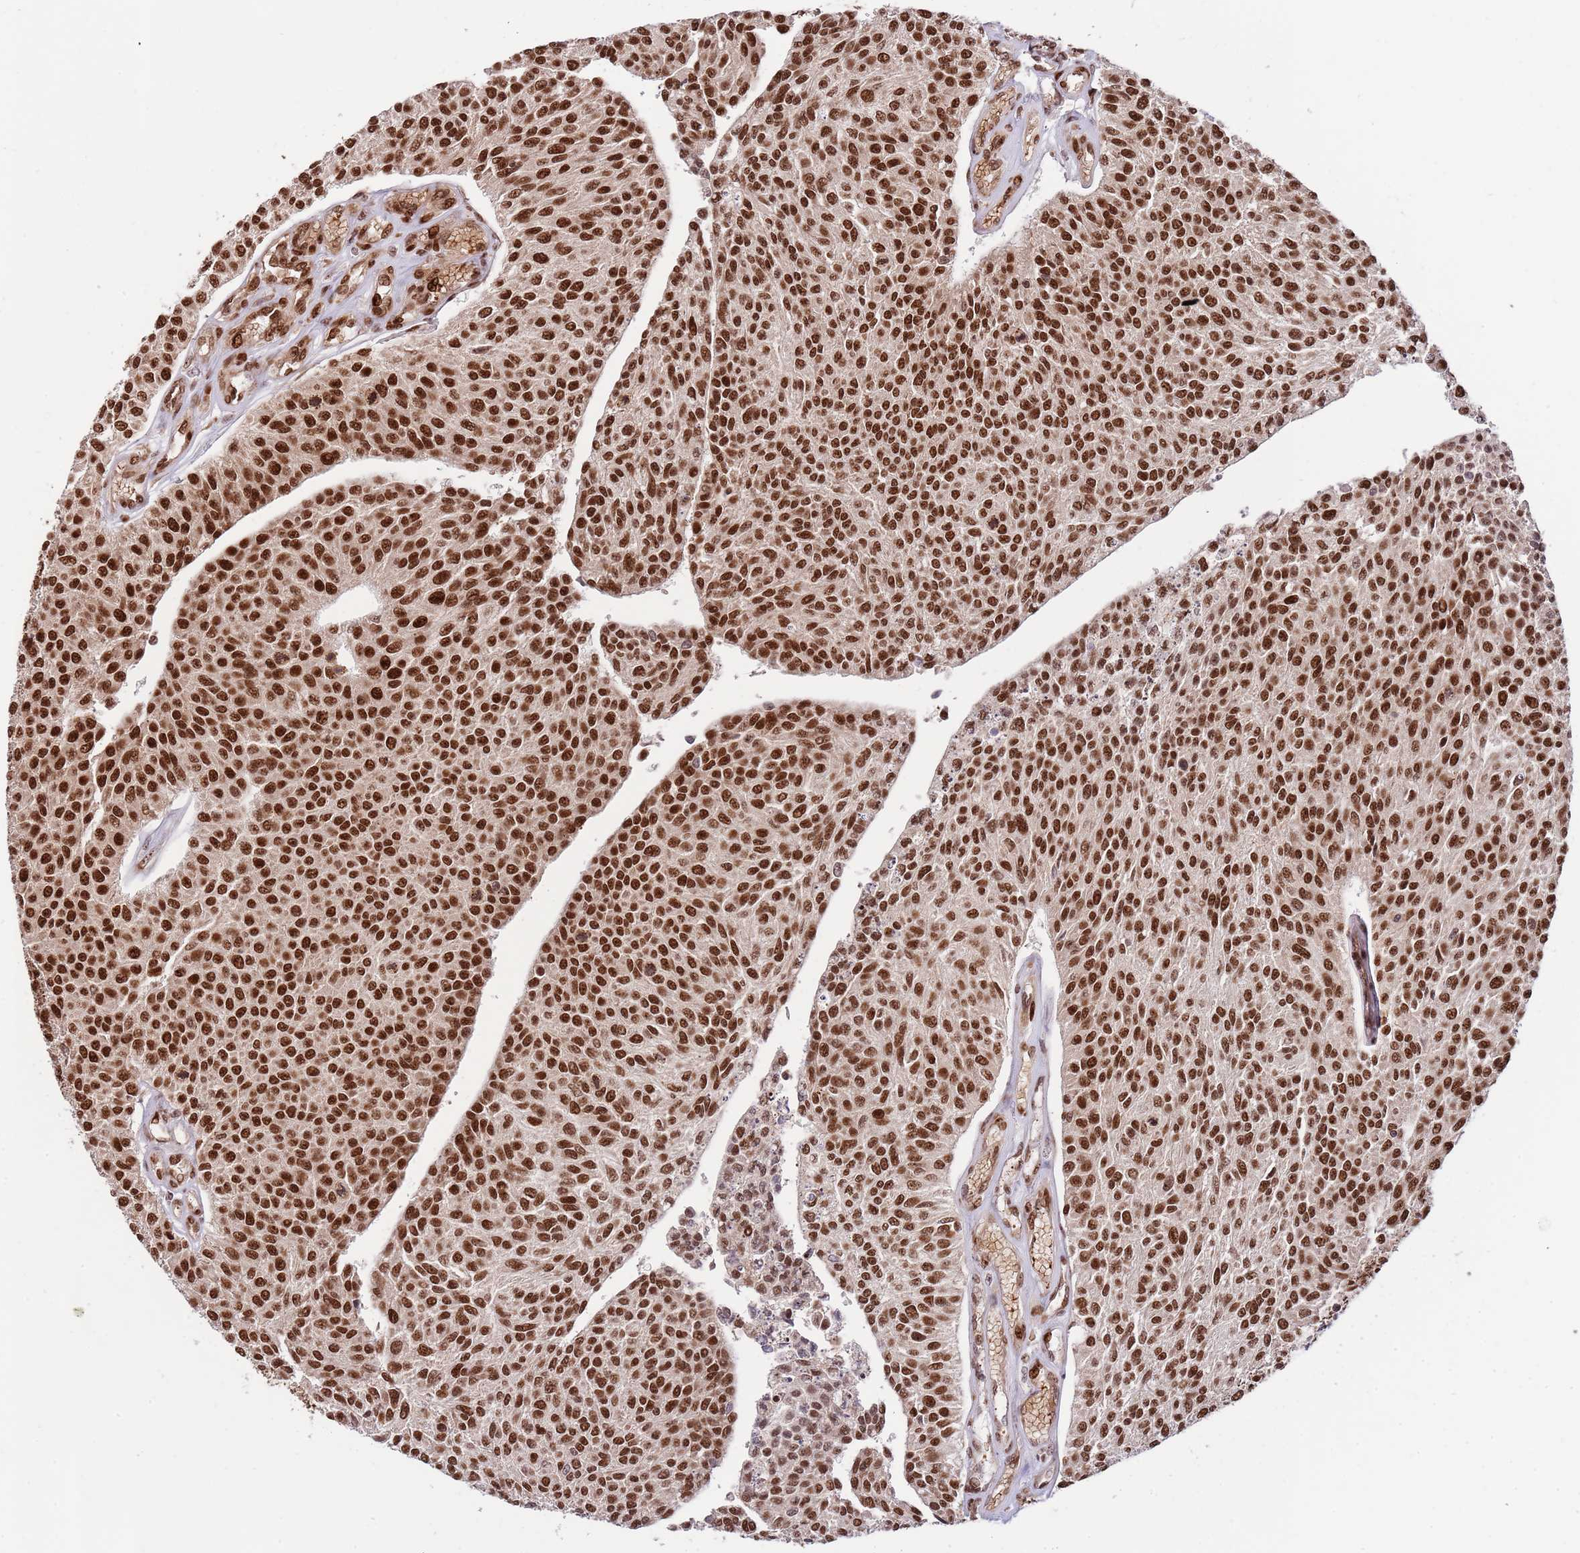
{"staining": {"intensity": "strong", "quantity": ">75%", "location": "nuclear"}, "tissue": "urothelial cancer", "cell_type": "Tumor cells", "image_type": "cancer", "snomed": [{"axis": "morphology", "description": "Urothelial carcinoma, NOS"}, {"axis": "topography", "description": "Urinary bladder"}], "caption": "Protein staining exhibits strong nuclear positivity in approximately >75% of tumor cells in urothelial cancer. Nuclei are stained in blue.", "gene": "RIF1", "patient": {"sex": "male", "age": 55}}